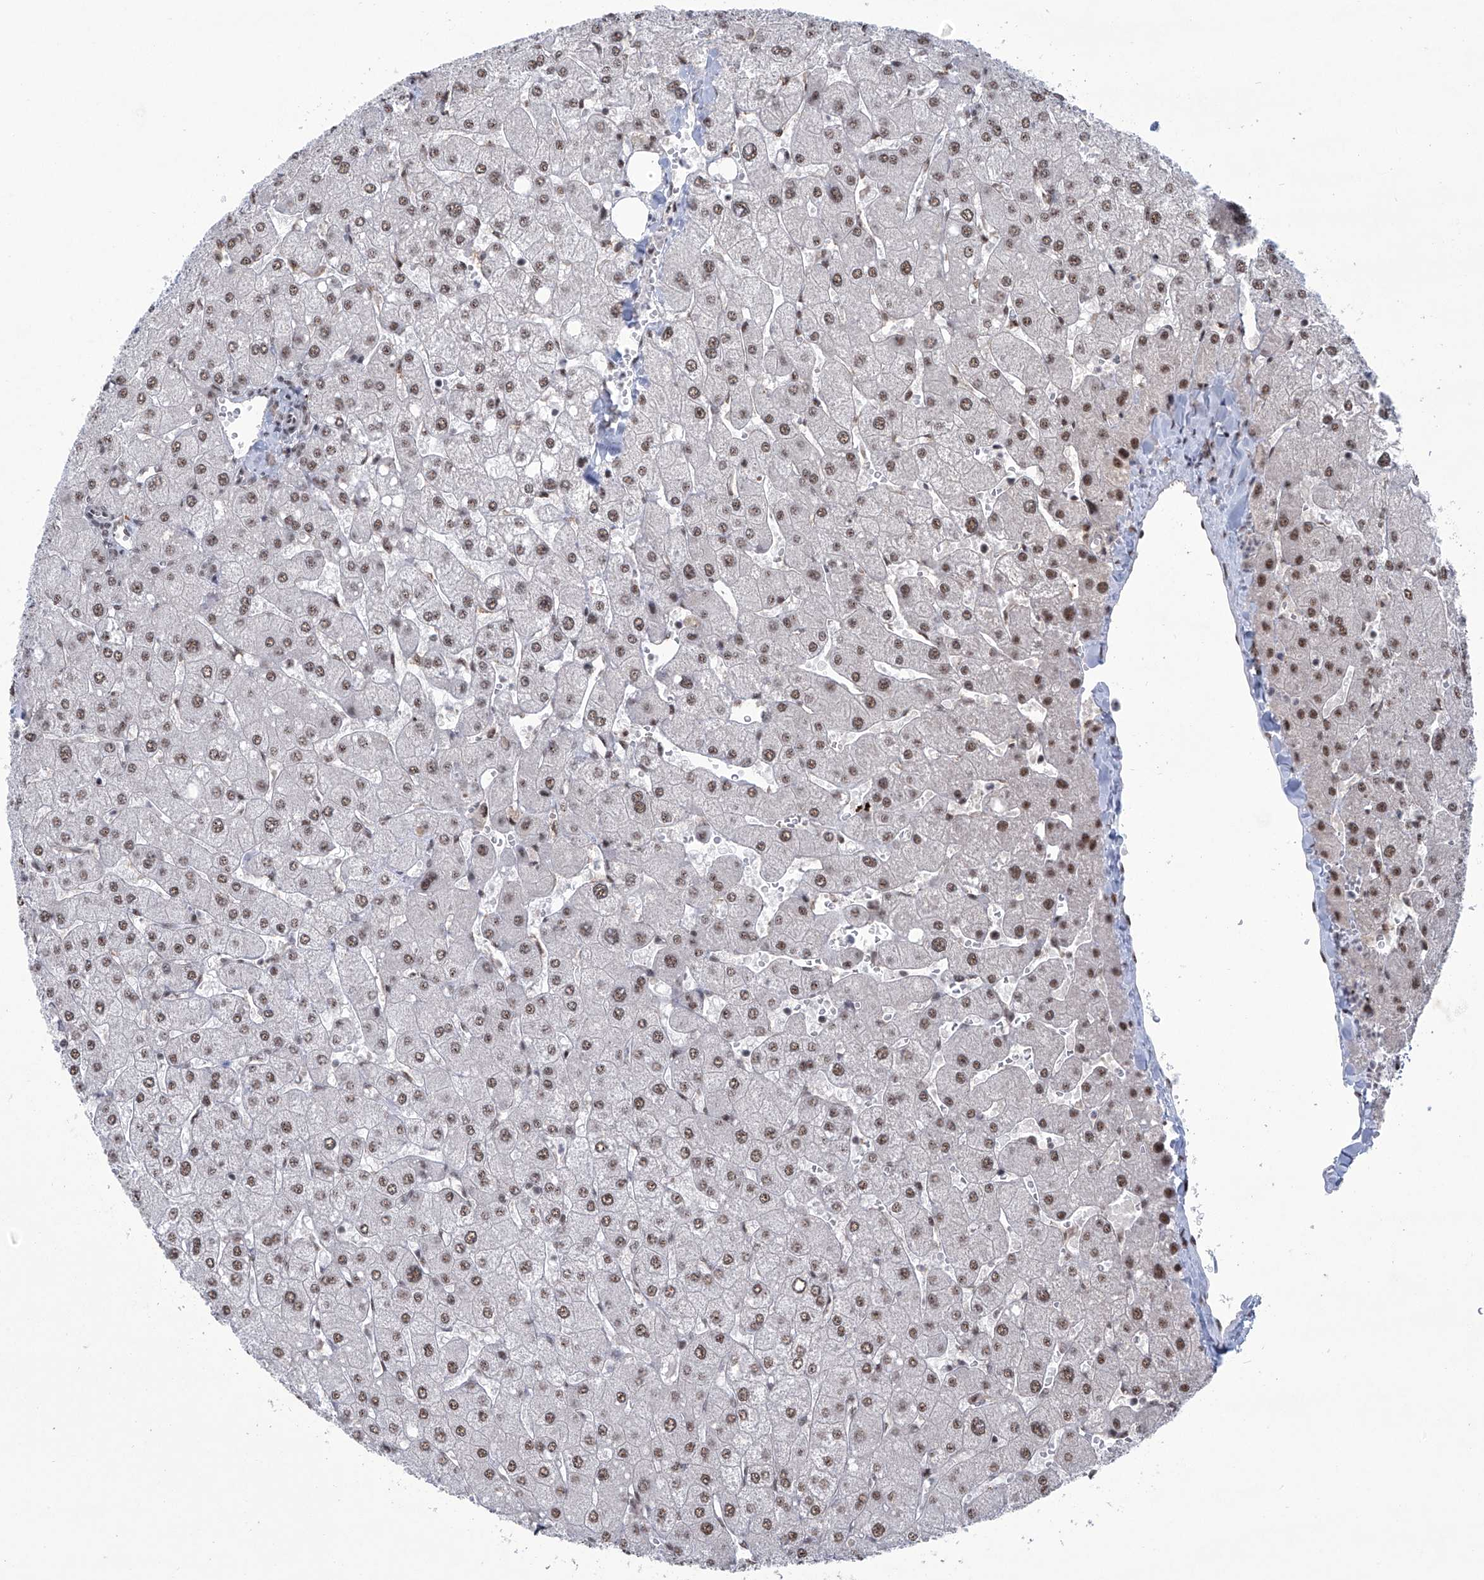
{"staining": {"intensity": "weak", "quantity": "<25%", "location": "nuclear"}, "tissue": "liver", "cell_type": "Cholangiocytes", "image_type": "normal", "snomed": [{"axis": "morphology", "description": "Normal tissue, NOS"}, {"axis": "topography", "description": "Liver"}], "caption": "Immunohistochemistry histopathology image of unremarkable liver: human liver stained with DAB reveals no significant protein staining in cholangiocytes.", "gene": "FBXL4", "patient": {"sex": "male", "age": 55}}